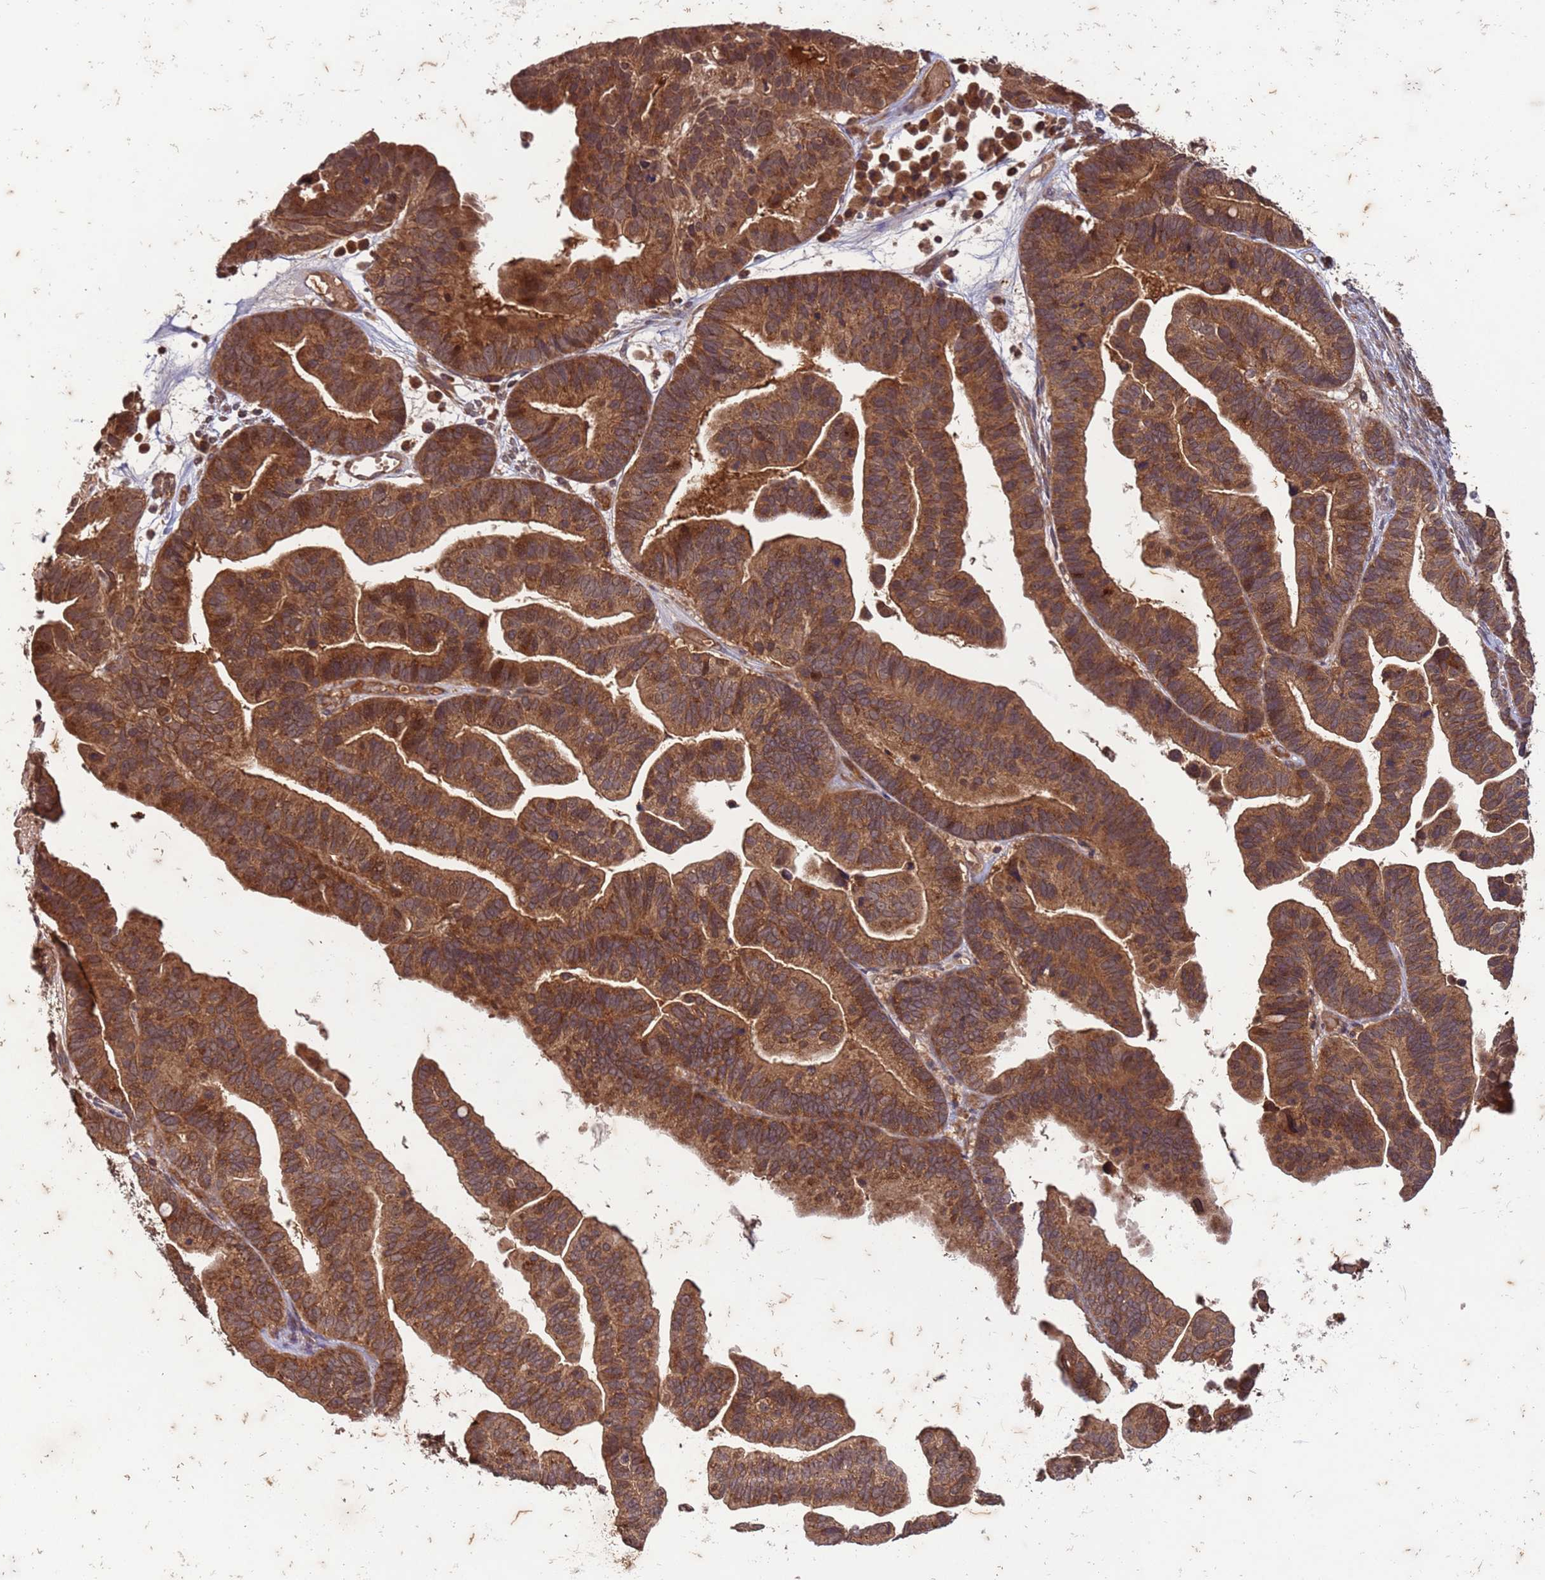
{"staining": {"intensity": "moderate", "quantity": ">75%", "location": "cytoplasmic/membranous,nuclear"}, "tissue": "ovarian cancer", "cell_type": "Tumor cells", "image_type": "cancer", "snomed": [{"axis": "morphology", "description": "Cystadenocarcinoma, serous, NOS"}, {"axis": "topography", "description": "Ovary"}], "caption": "Immunohistochemical staining of human ovarian cancer (serous cystadenocarcinoma) displays medium levels of moderate cytoplasmic/membranous and nuclear positivity in approximately >75% of tumor cells.", "gene": "ERI1", "patient": {"sex": "female", "age": 56}}